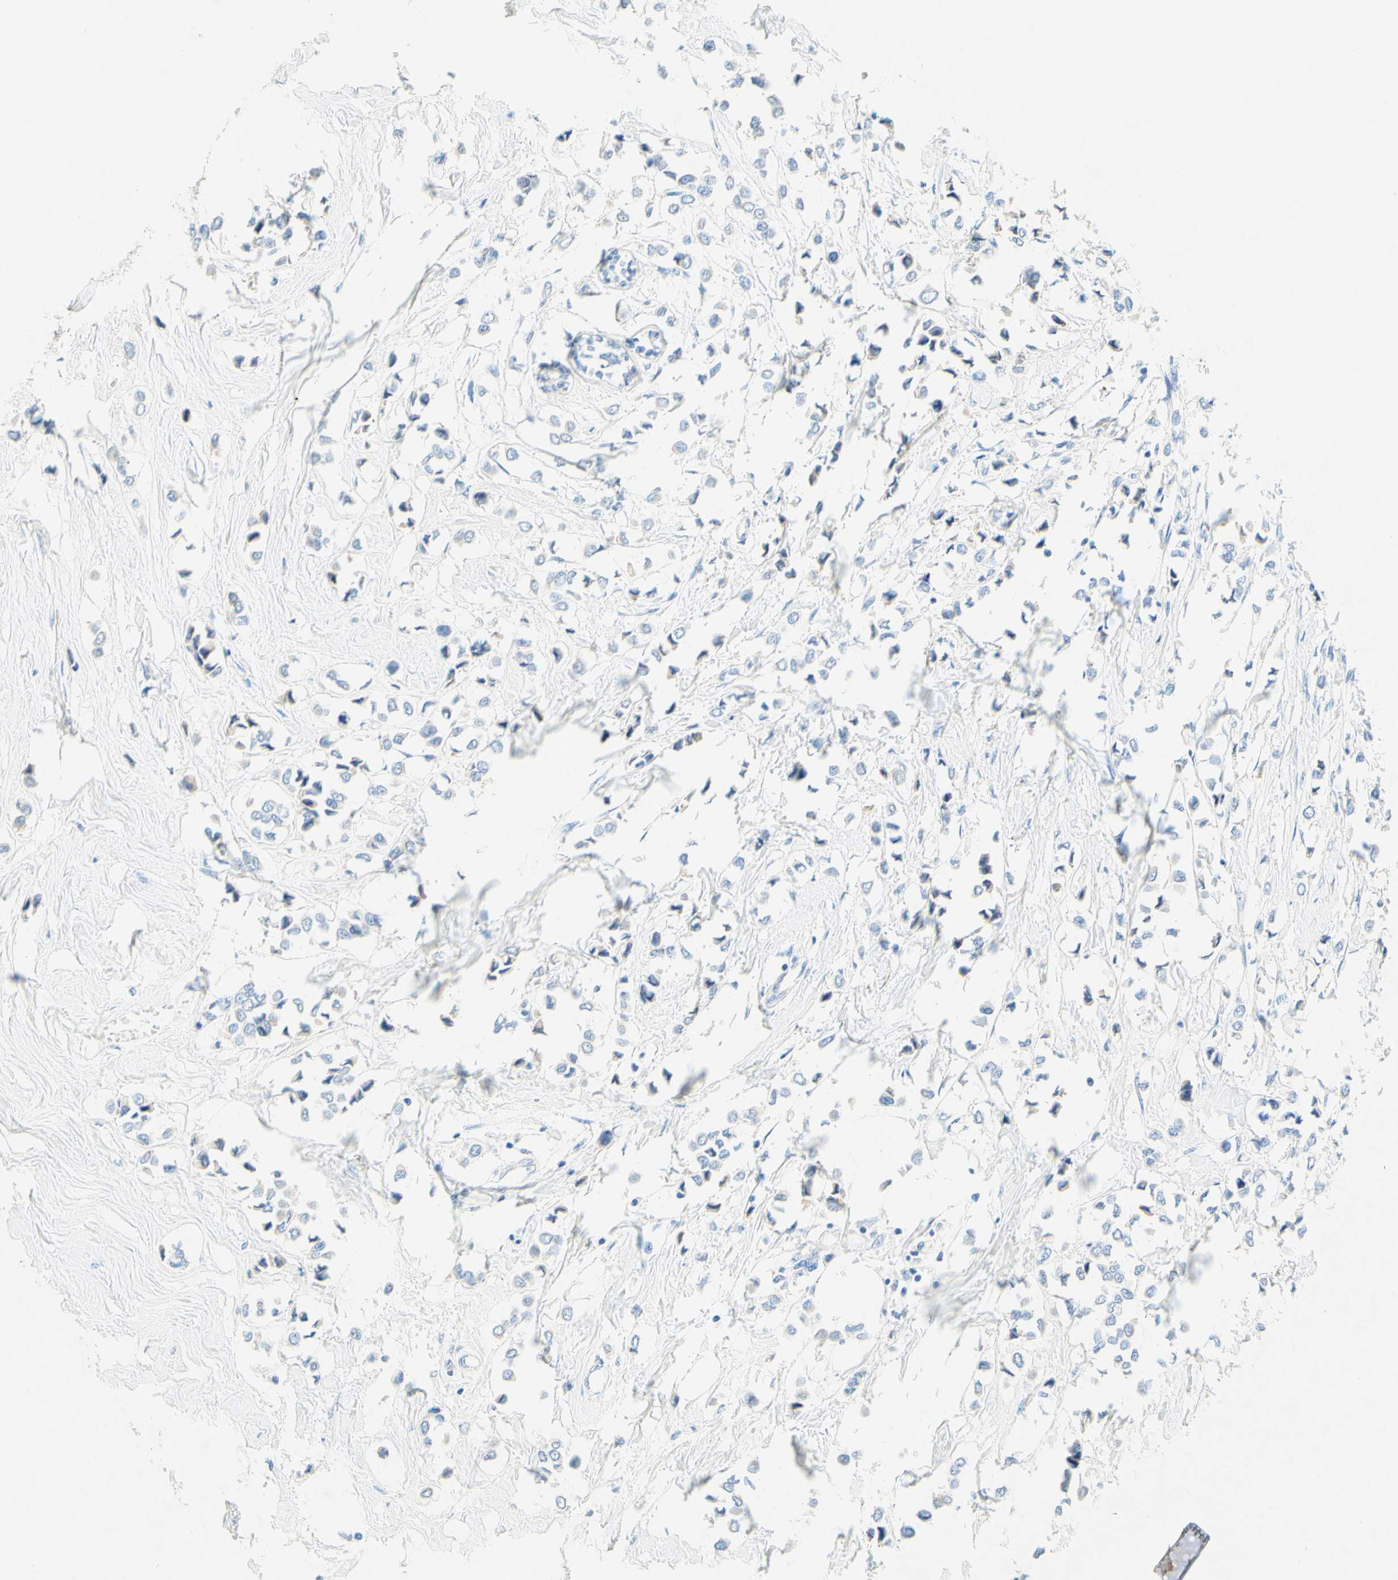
{"staining": {"intensity": "negative", "quantity": "none", "location": "none"}, "tissue": "breast cancer", "cell_type": "Tumor cells", "image_type": "cancer", "snomed": [{"axis": "morphology", "description": "Lobular carcinoma"}, {"axis": "topography", "description": "Breast"}], "caption": "DAB immunohistochemical staining of lobular carcinoma (breast) reveals no significant positivity in tumor cells.", "gene": "SLC46A1", "patient": {"sex": "female", "age": 51}}